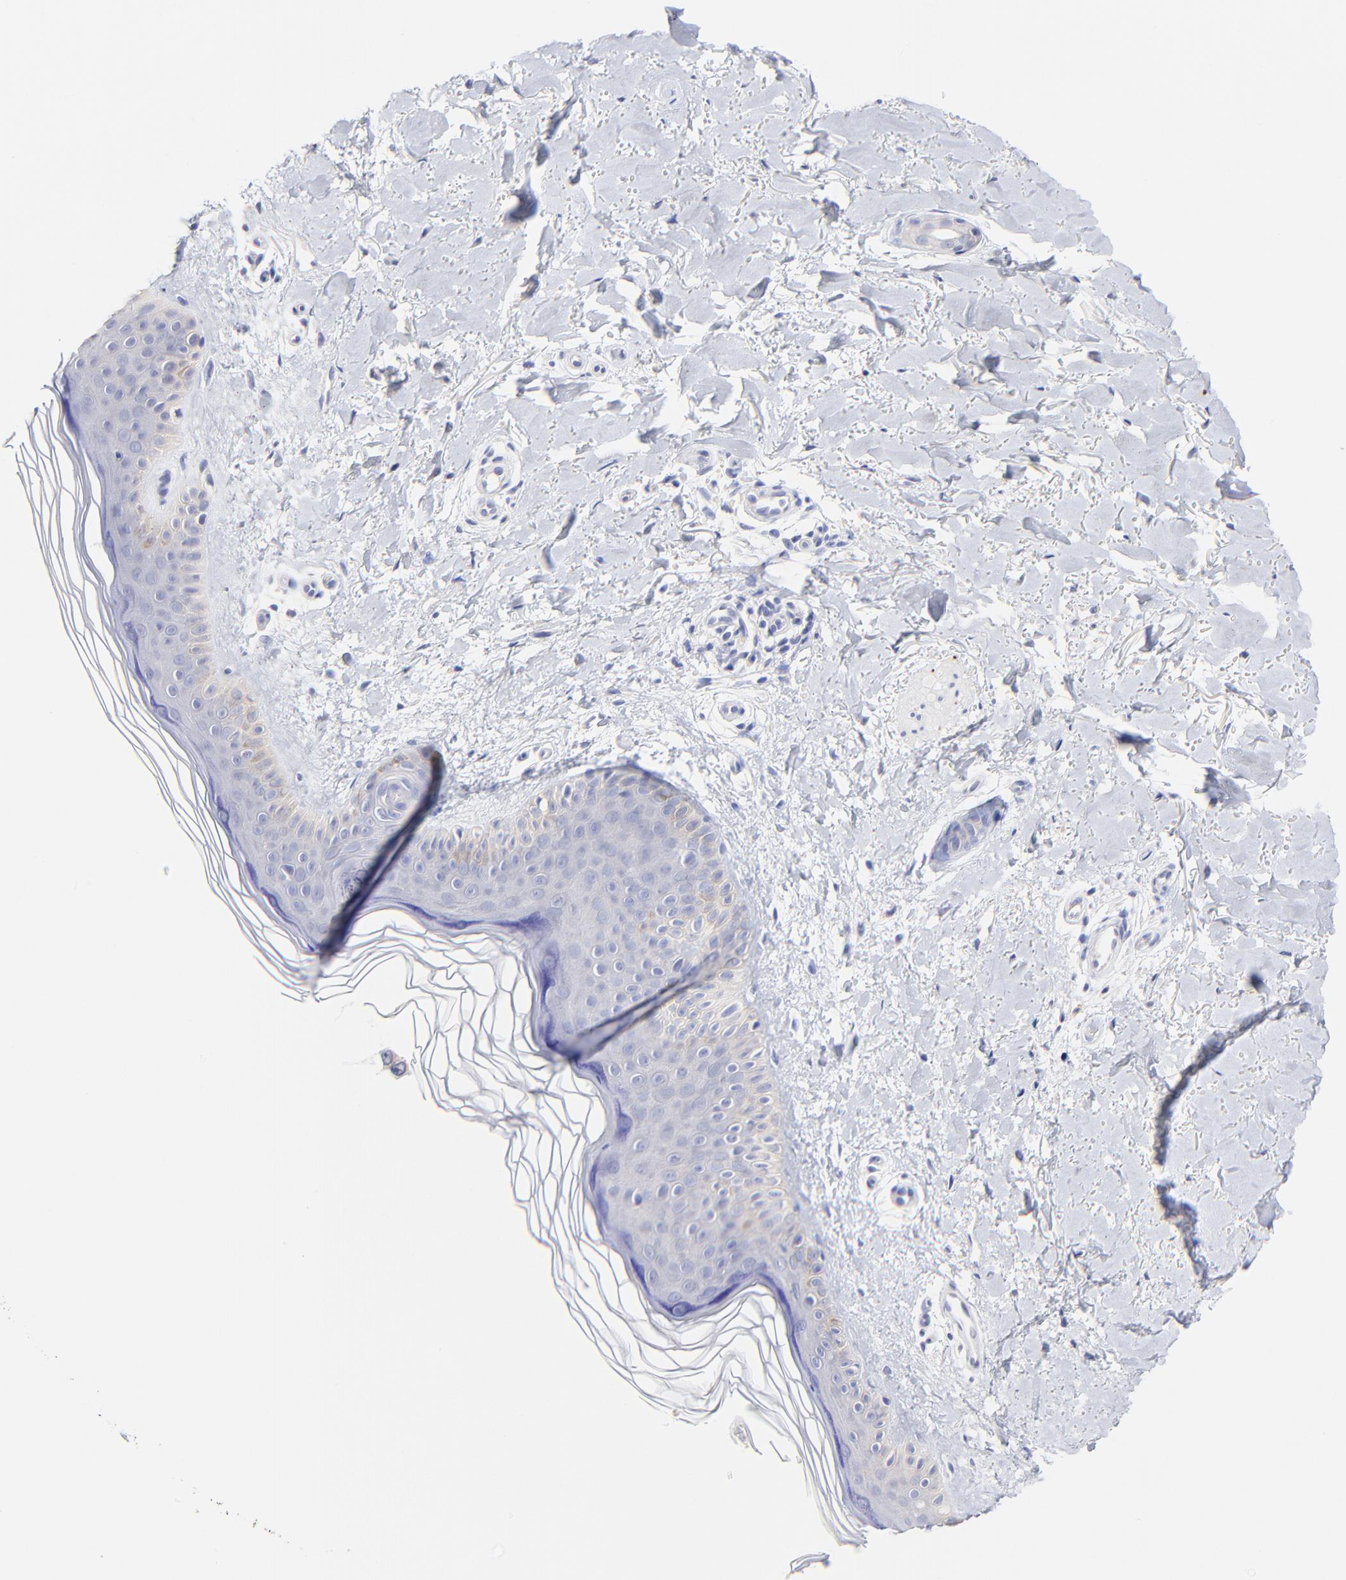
{"staining": {"intensity": "negative", "quantity": "none", "location": "none"}, "tissue": "skin", "cell_type": "Fibroblasts", "image_type": "normal", "snomed": [{"axis": "morphology", "description": "Normal tissue, NOS"}, {"axis": "topography", "description": "Skin"}], "caption": "DAB immunohistochemical staining of normal skin shows no significant staining in fibroblasts.", "gene": "RAB3A", "patient": {"sex": "female", "age": 19}}